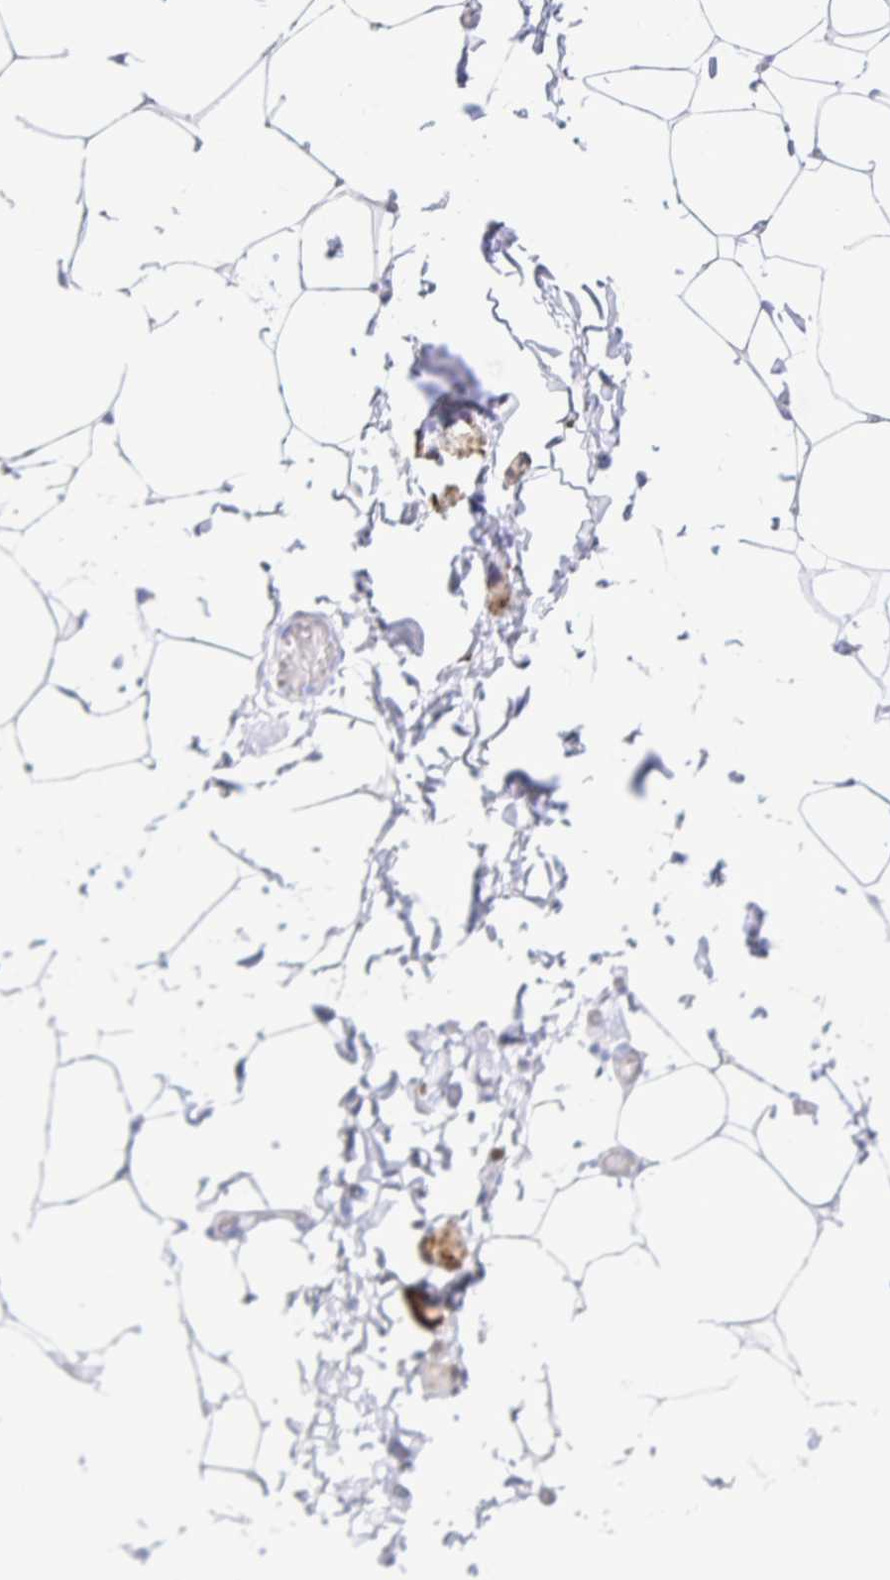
{"staining": {"intensity": "negative", "quantity": "none", "location": "none"}, "tissue": "adipose tissue", "cell_type": "Adipocytes", "image_type": "normal", "snomed": [{"axis": "morphology", "description": "Normal tissue, NOS"}, {"axis": "topography", "description": "Soft tissue"}, {"axis": "topography", "description": "Adipose tissue"}, {"axis": "topography", "description": "Vascular tissue"}, {"axis": "topography", "description": "Peripheral nerve tissue"}], "caption": "Immunohistochemistry (IHC) of benign adipose tissue reveals no positivity in adipocytes. (DAB immunohistochemistry (IHC), high magnification).", "gene": "BACE2", "patient": {"sex": "male", "age": 29}}